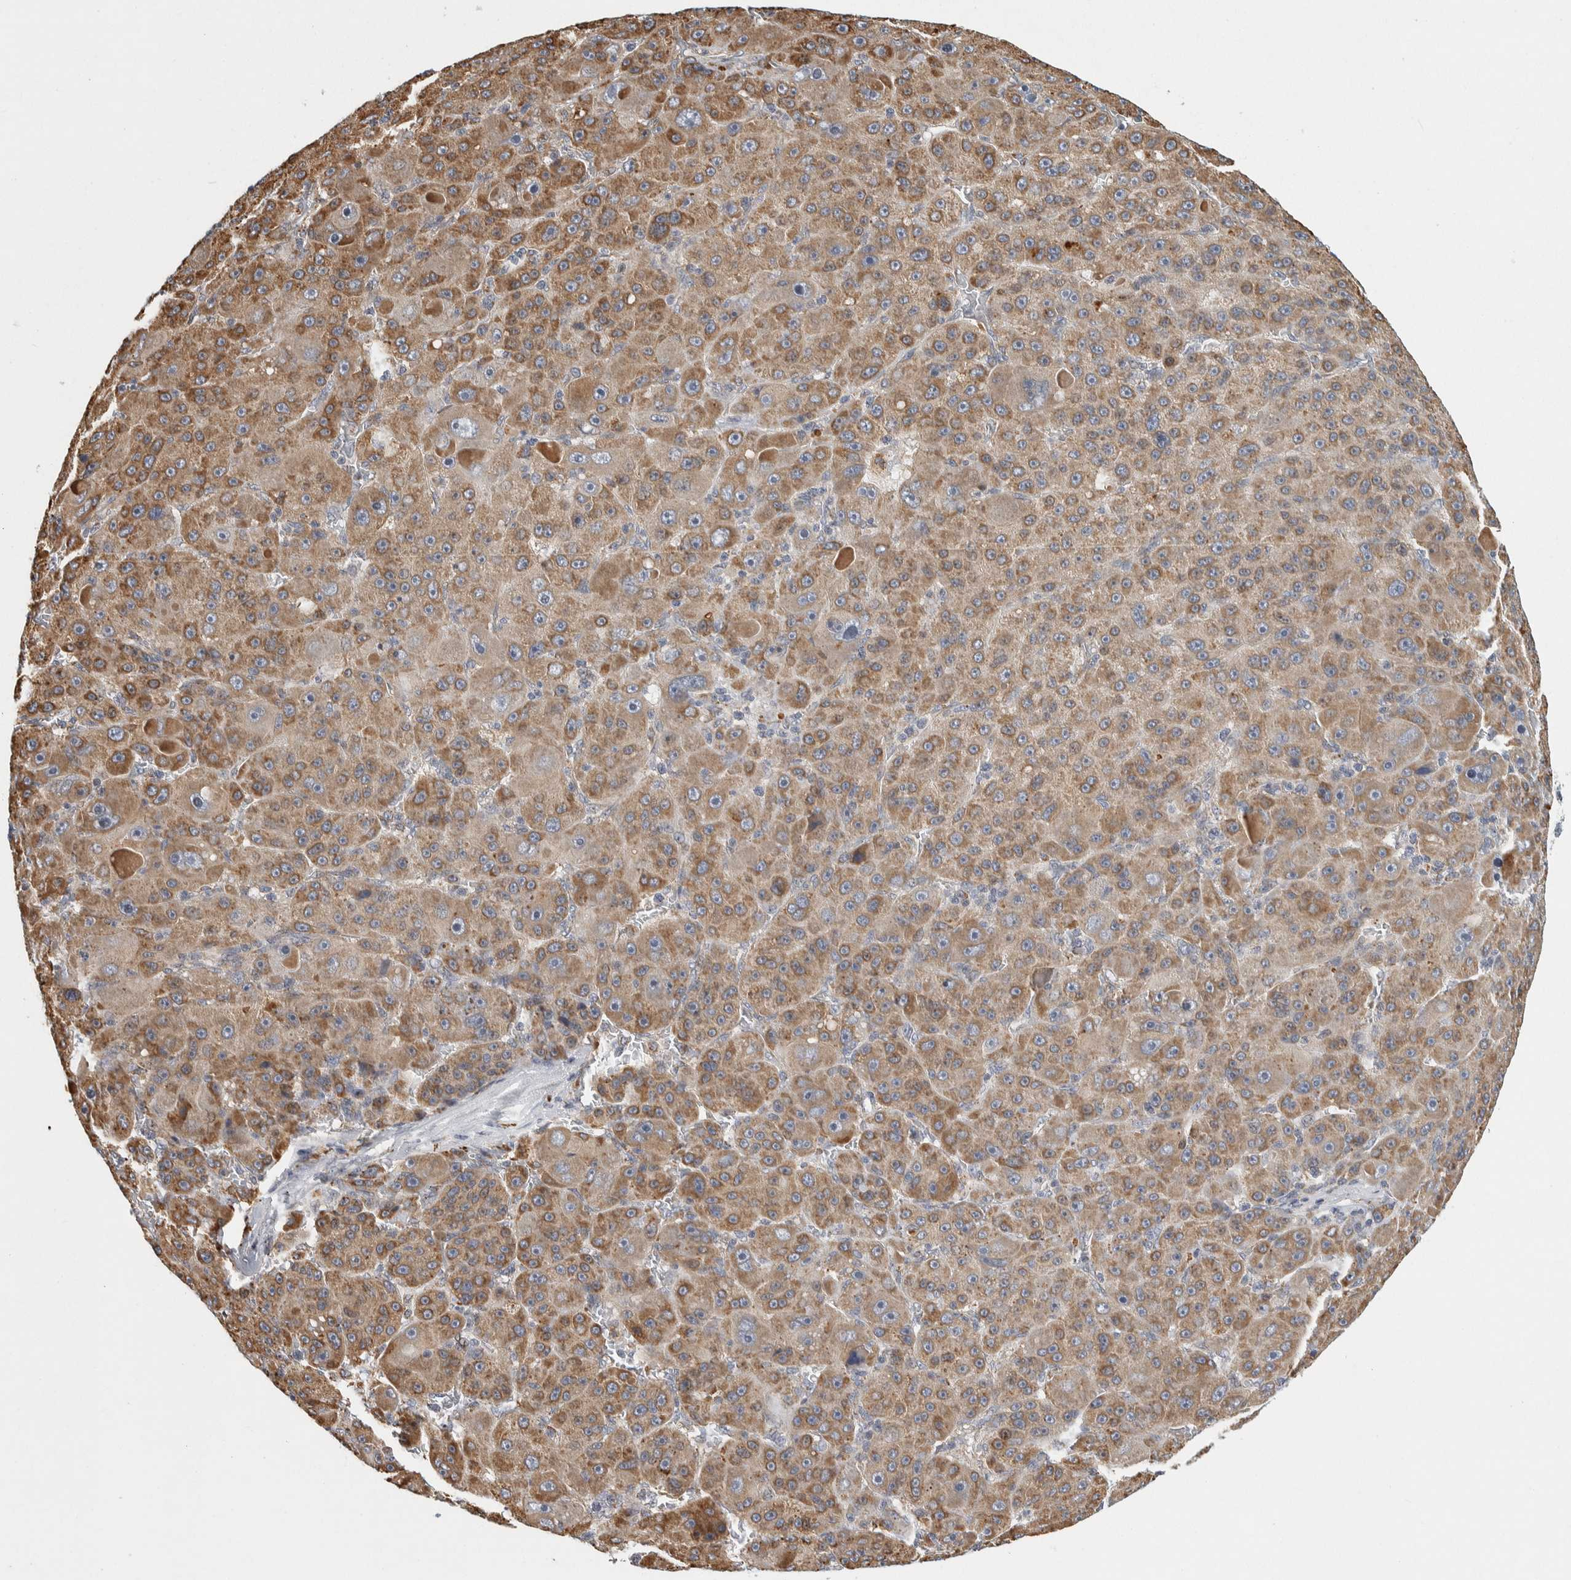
{"staining": {"intensity": "moderate", "quantity": ">75%", "location": "cytoplasmic/membranous"}, "tissue": "liver cancer", "cell_type": "Tumor cells", "image_type": "cancer", "snomed": [{"axis": "morphology", "description": "Carcinoma, Hepatocellular, NOS"}, {"axis": "topography", "description": "Liver"}], "caption": "Protein staining by IHC displays moderate cytoplasmic/membranous expression in about >75% of tumor cells in liver cancer (hepatocellular carcinoma).", "gene": "AFP", "patient": {"sex": "male", "age": 76}}